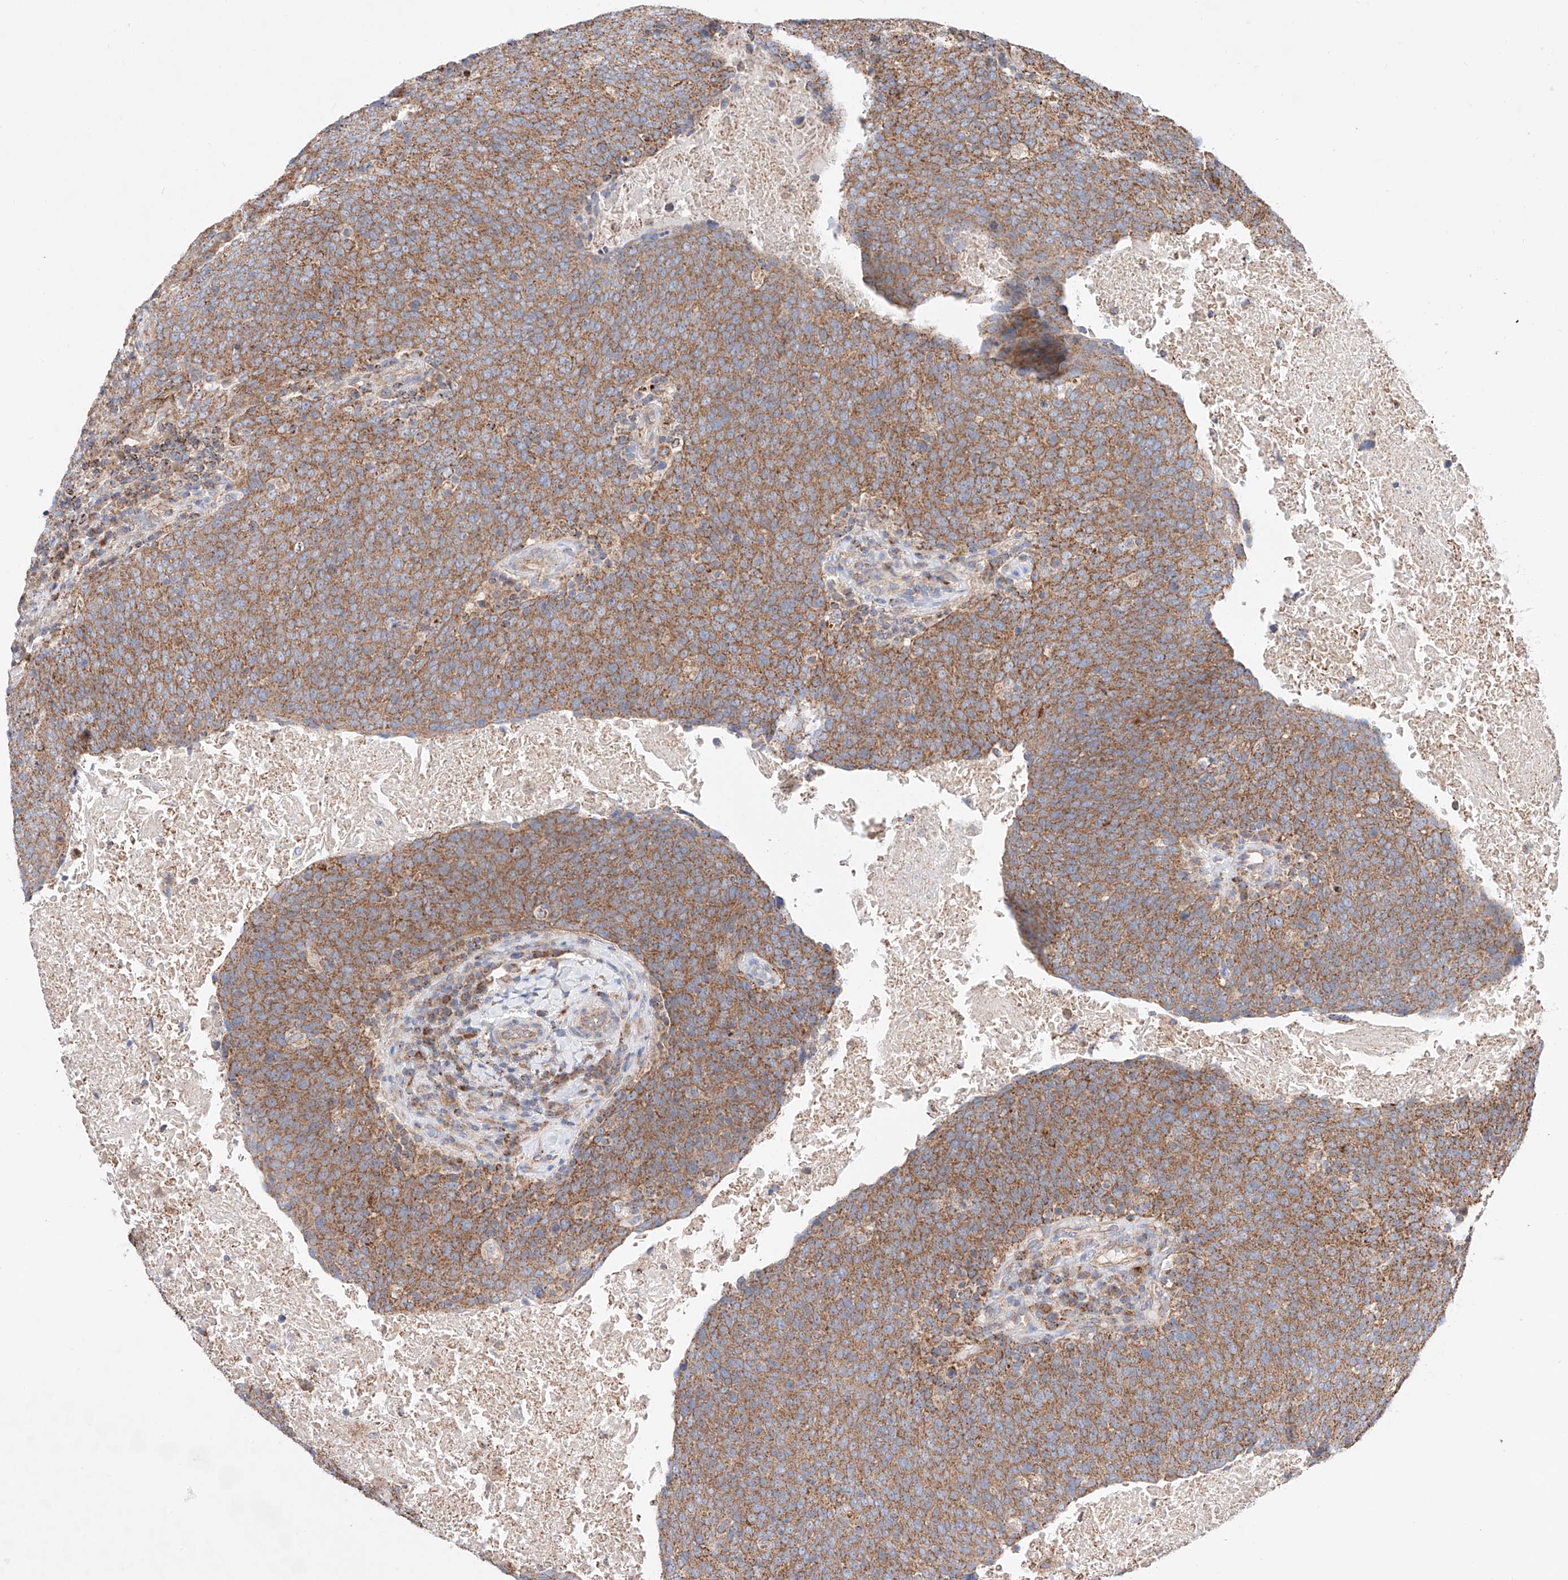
{"staining": {"intensity": "moderate", "quantity": ">75%", "location": "cytoplasmic/membranous"}, "tissue": "head and neck cancer", "cell_type": "Tumor cells", "image_type": "cancer", "snomed": [{"axis": "morphology", "description": "Squamous cell carcinoma, NOS"}, {"axis": "morphology", "description": "Squamous cell carcinoma, metastatic, NOS"}, {"axis": "topography", "description": "Lymph node"}, {"axis": "topography", "description": "Head-Neck"}], "caption": "The histopathology image shows staining of head and neck cancer (squamous cell carcinoma), revealing moderate cytoplasmic/membranous protein staining (brown color) within tumor cells.", "gene": "KTI12", "patient": {"sex": "male", "age": 62}}